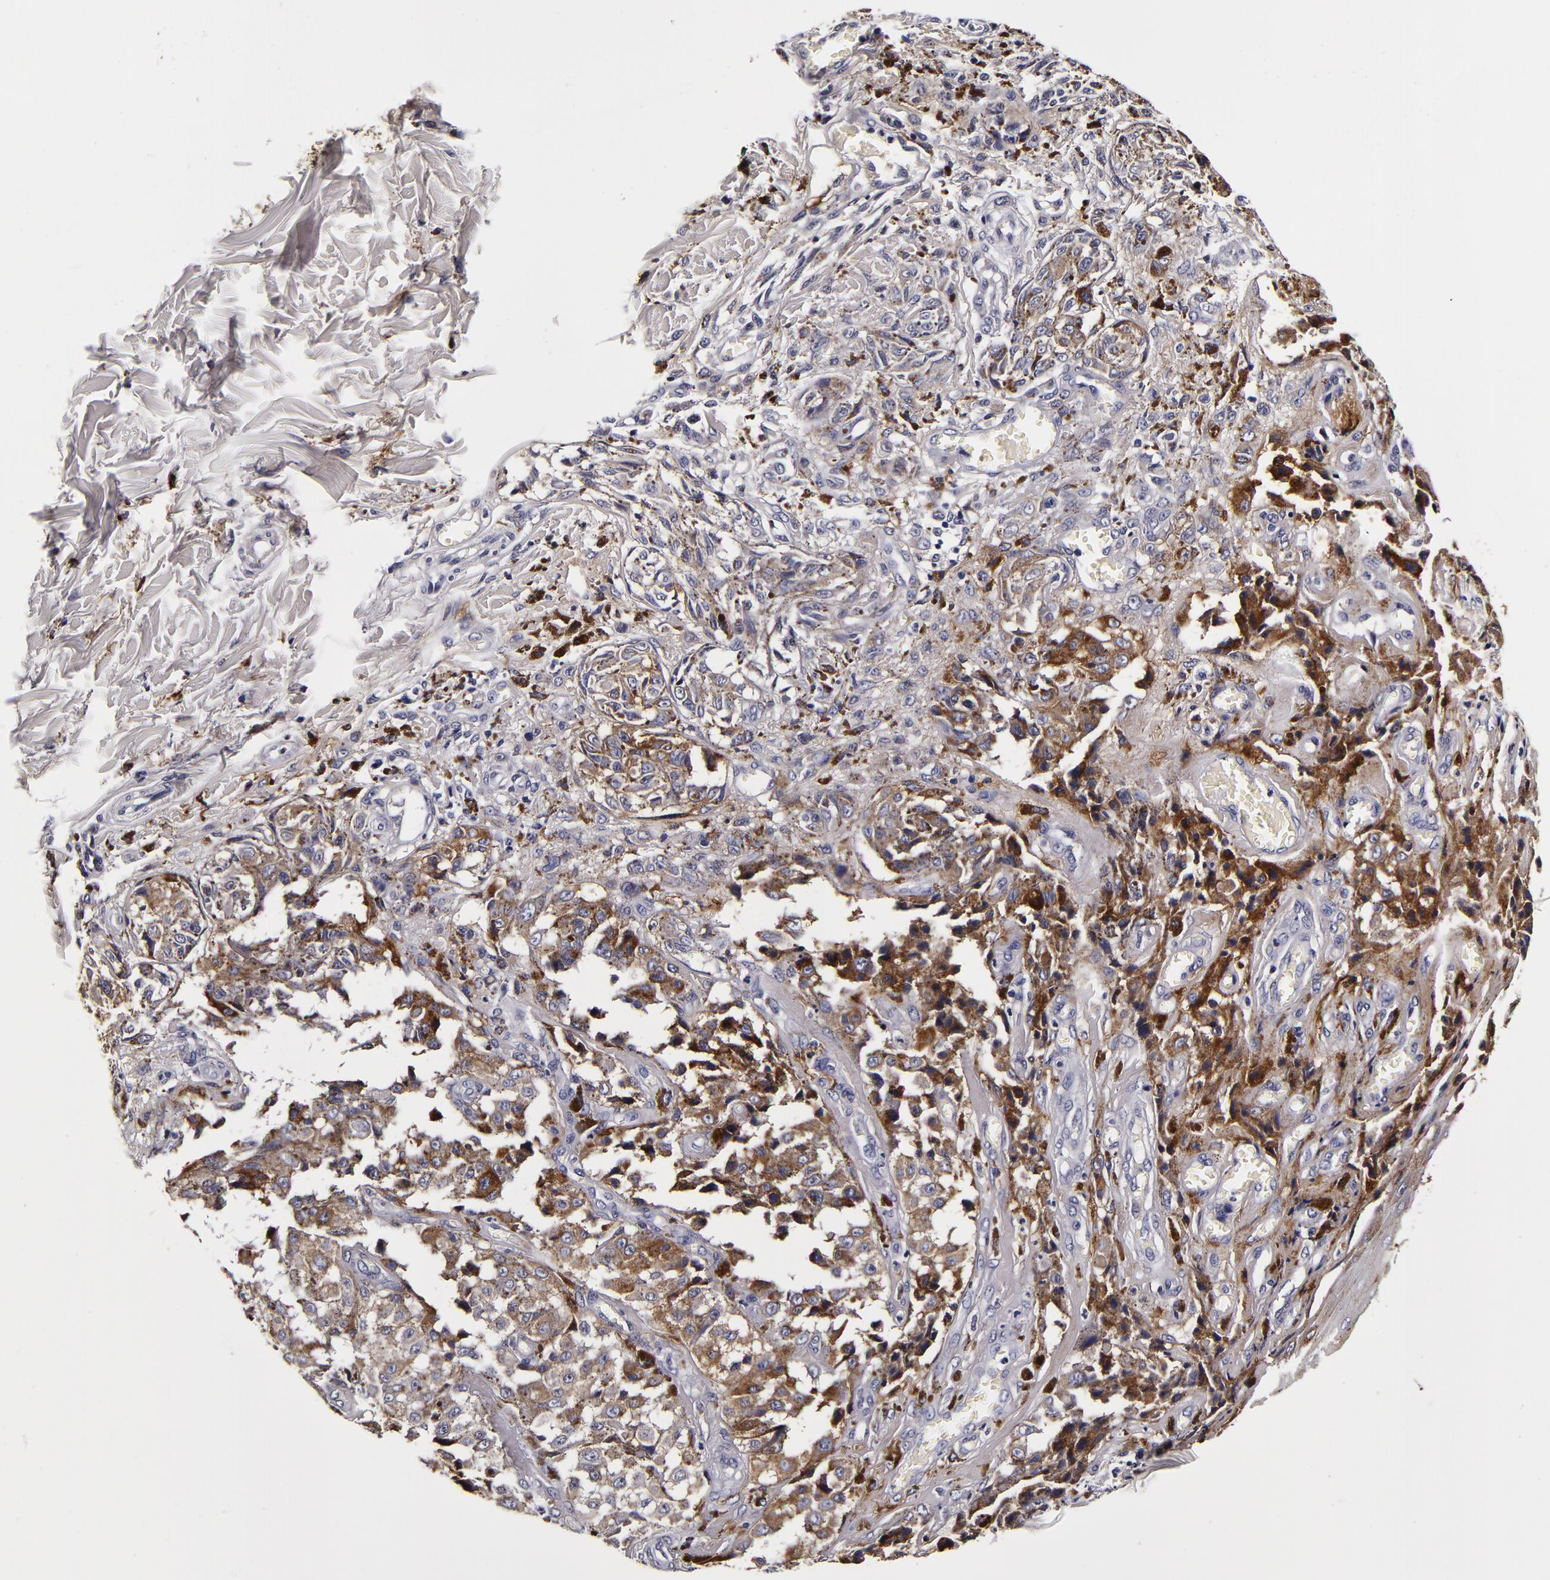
{"staining": {"intensity": "negative", "quantity": "none", "location": "none"}, "tissue": "melanoma", "cell_type": "Tumor cells", "image_type": "cancer", "snomed": [{"axis": "morphology", "description": "Malignant melanoma, NOS"}, {"axis": "topography", "description": "Skin"}], "caption": "Tumor cells are negative for brown protein staining in melanoma.", "gene": "LGALS3BP", "patient": {"sex": "female", "age": 82}}